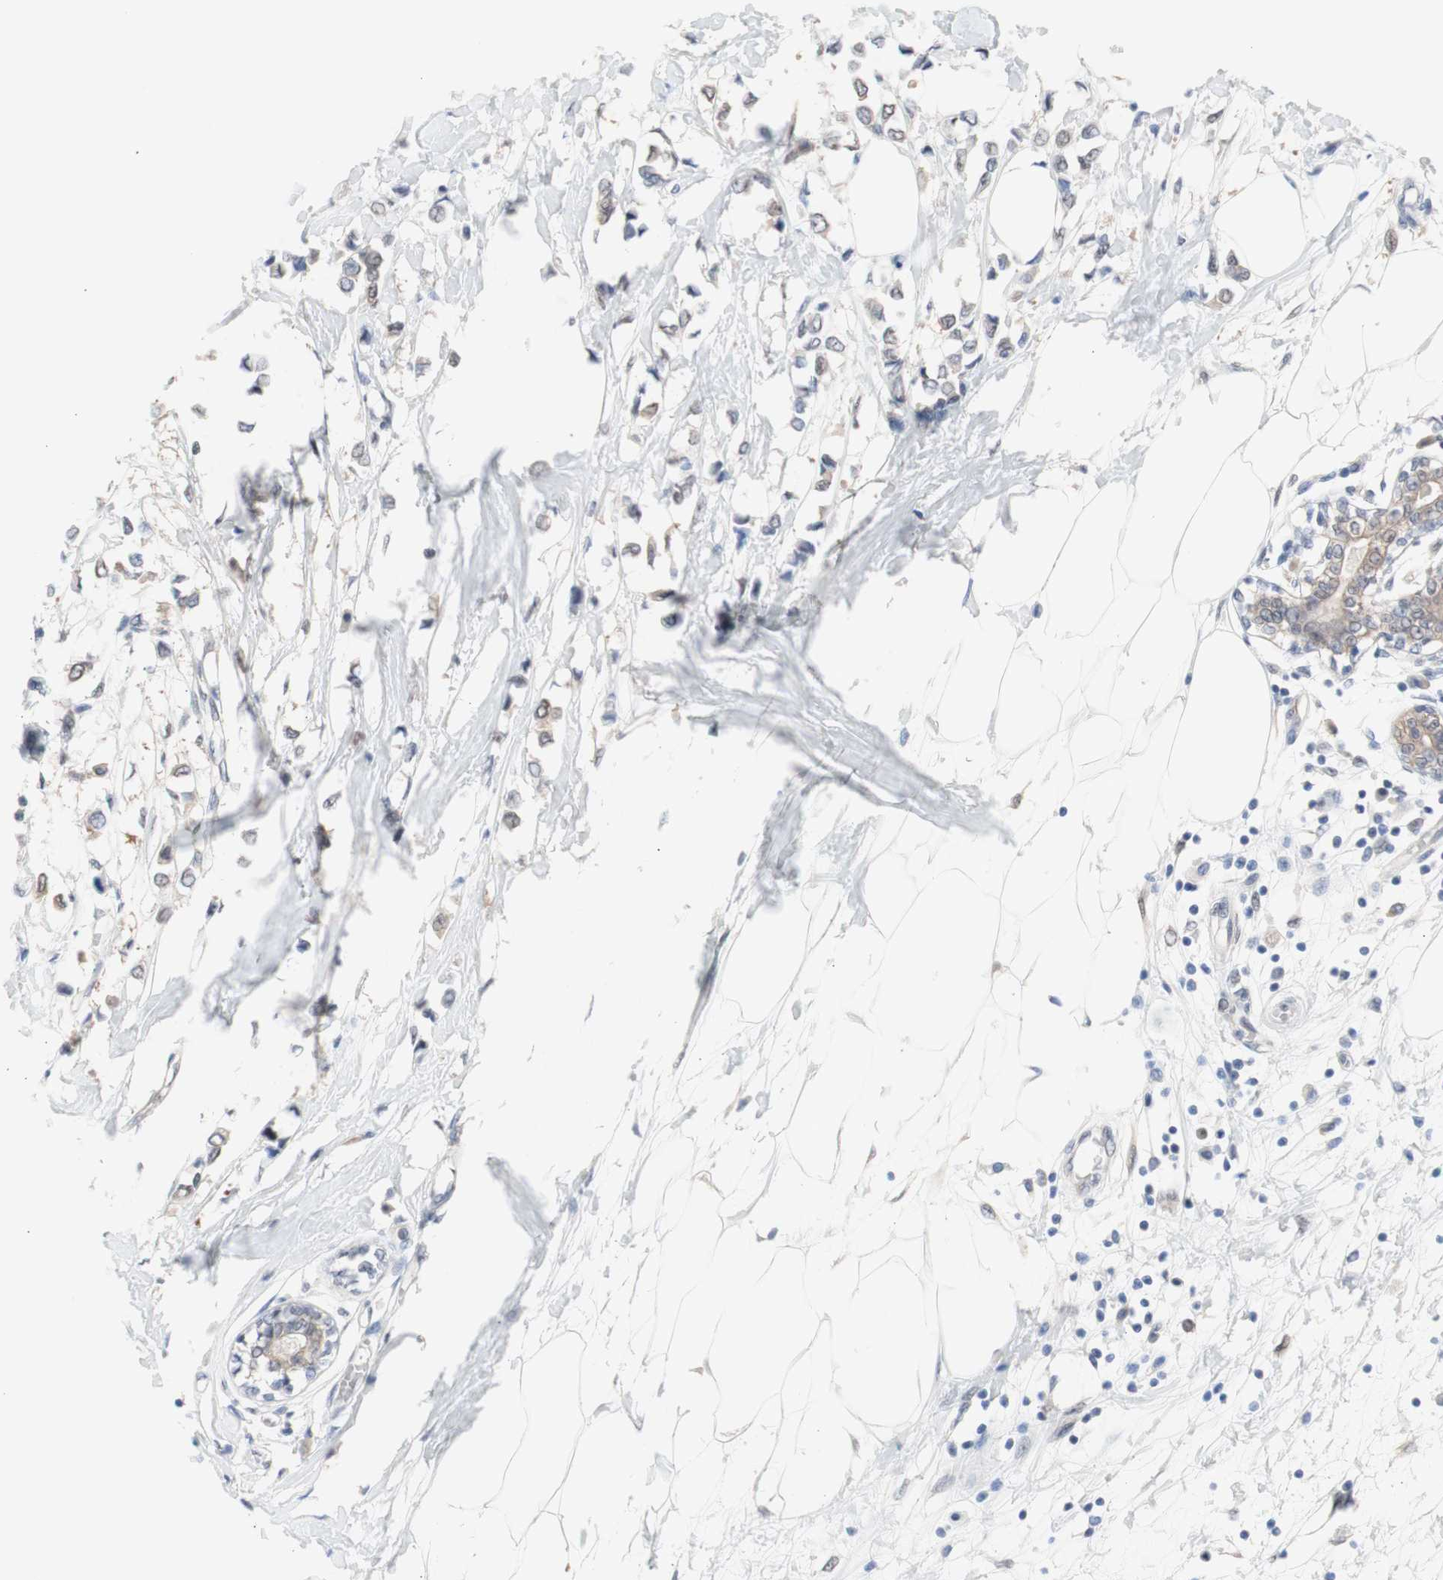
{"staining": {"intensity": "weak", "quantity": ">75%", "location": "cytoplasmic/membranous"}, "tissue": "breast cancer", "cell_type": "Tumor cells", "image_type": "cancer", "snomed": [{"axis": "morphology", "description": "Lobular carcinoma"}, {"axis": "topography", "description": "Breast"}], "caption": "Immunohistochemical staining of breast cancer displays weak cytoplasmic/membranous protein staining in about >75% of tumor cells.", "gene": "PRMT5", "patient": {"sex": "female", "age": 51}}